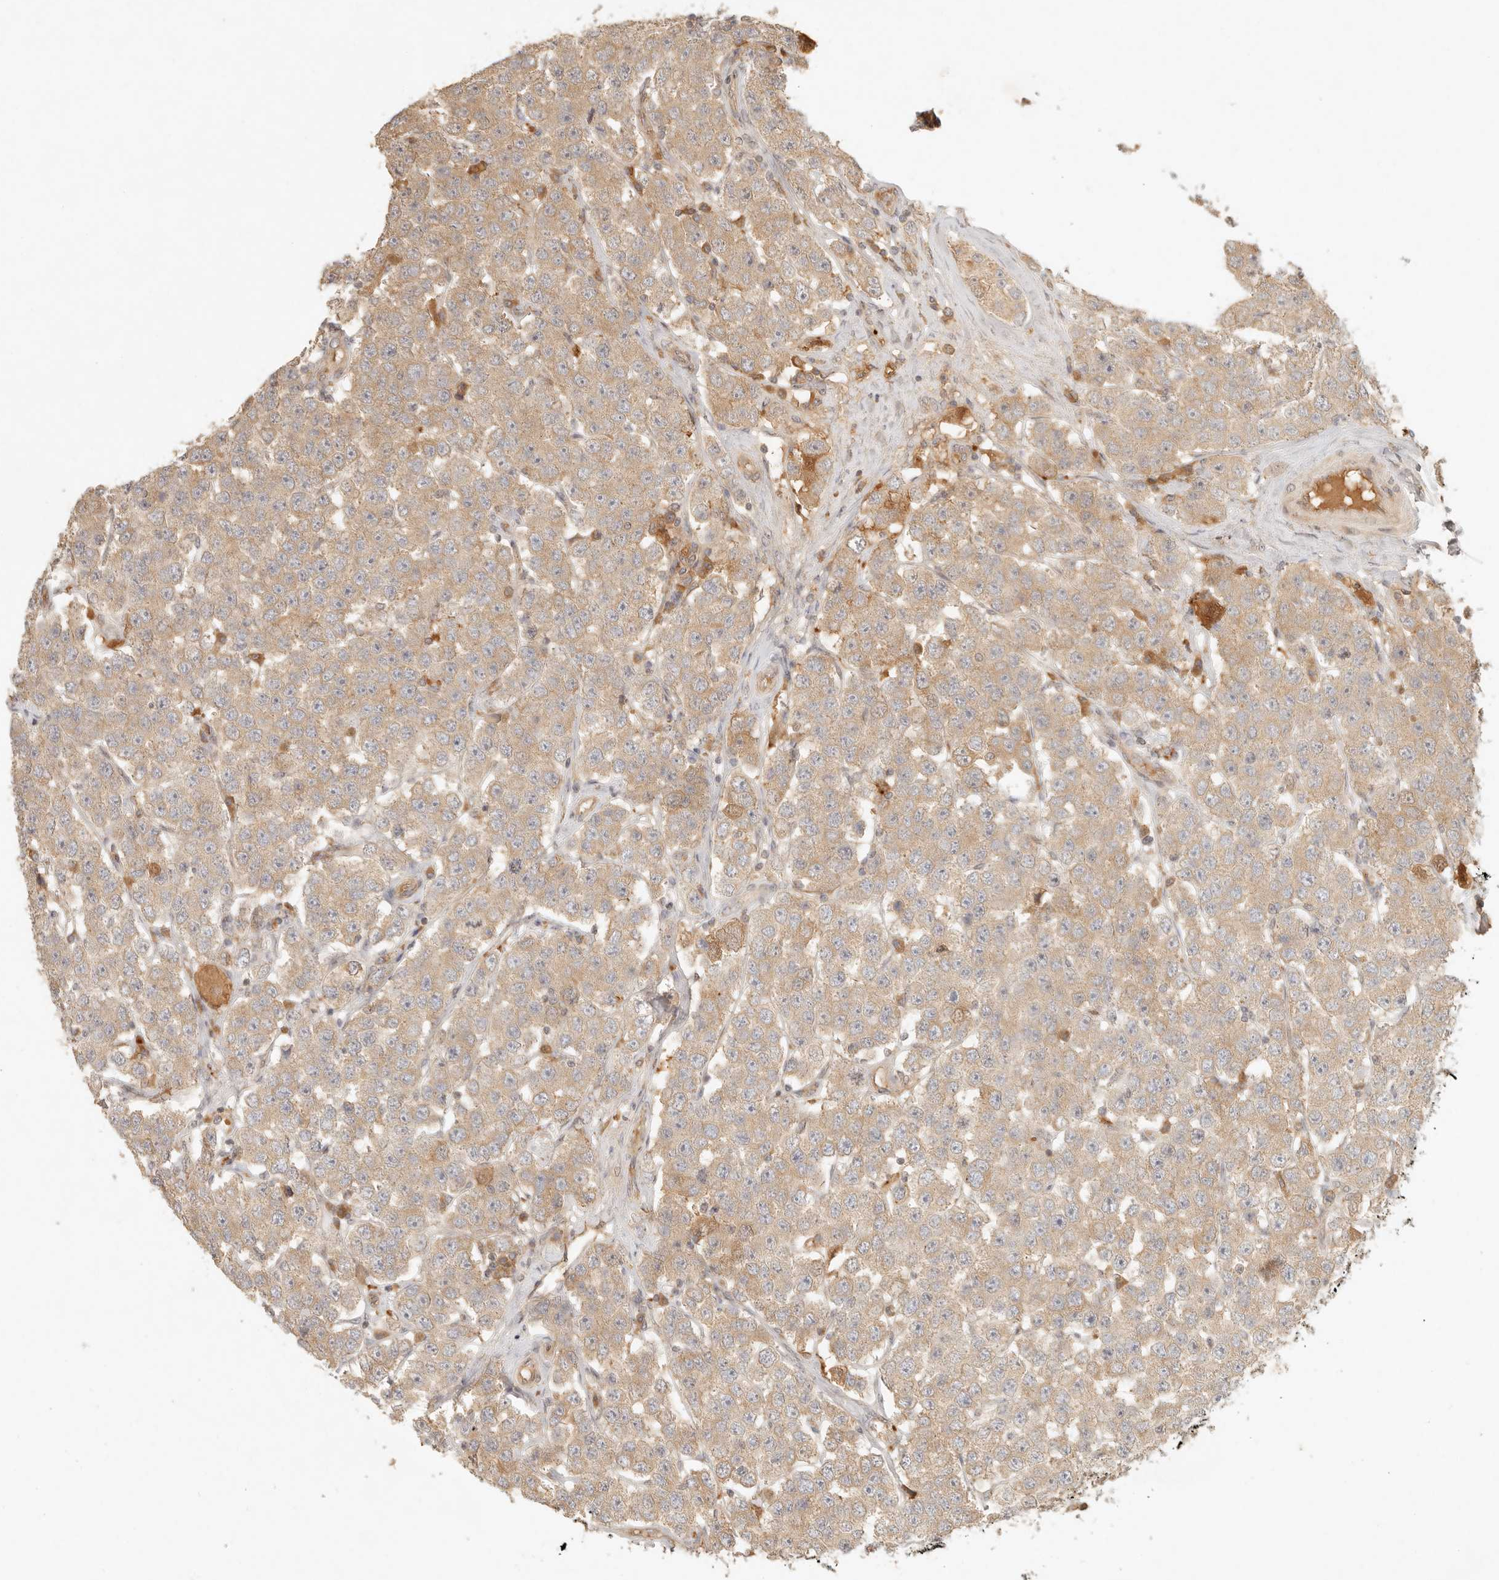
{"staining": {"intensity": "moderate", "quantity": ">75%", "location": "cytoplasmic/membranous"}, "tissue": "testis cancer", "cell_type": "Tumor cells", "image_type": "cancer", "snomed": [{"axis": "morphology", "description": "Seminoma, NOS"}, {"axis": "topography", "description": "Testis"}], "caption": "IHC micrograph of neoplastic tissue: human testis cancer stained using IHC shows medium levels of moderate protein expression localized specifically in the cytoplasmic/membranous of tumor cells, appearing as a cytoplasmic/membranous brown color.", "gene": "ANKRD61", "patient": {"sex": "male", "age": 28}}